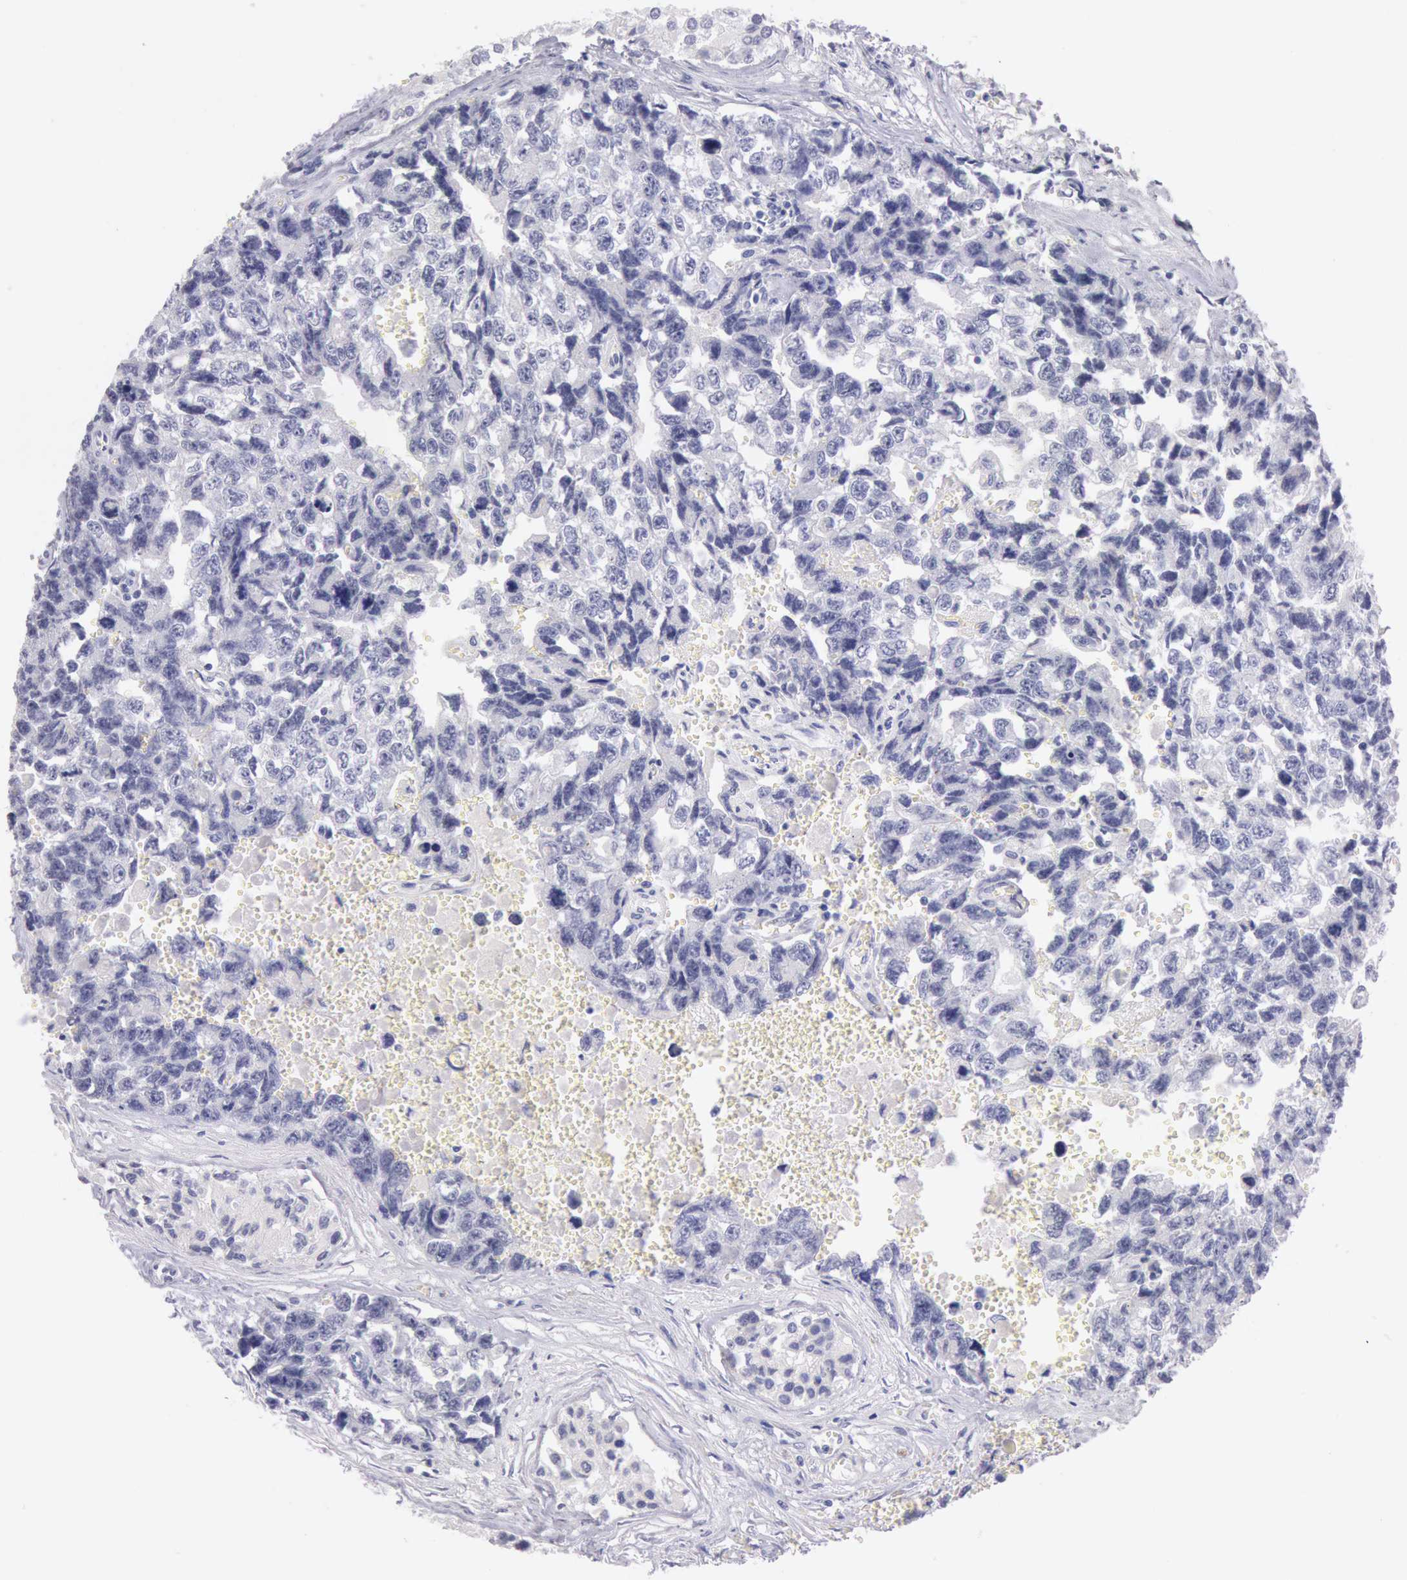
{"staining": {"intensity": "negative", "quantity": "none", "location": "none"}, "tissue": "testis cancer", "cell_type": "Tumor cells", "image_type": "cancer", "snomed": [{"axis": "morphology", "description": "Carcinoma, Embryonal, NOS"}, {"axis": "topography", "description": "Testis"}], "caption": "This is a histopathology image of immunohistochemistry staining of embryonal carcinoma (testis), which shows no positivity in tumor cells.", "gene": "EGFR", "patient": {"sex": "male", "age": 31}}